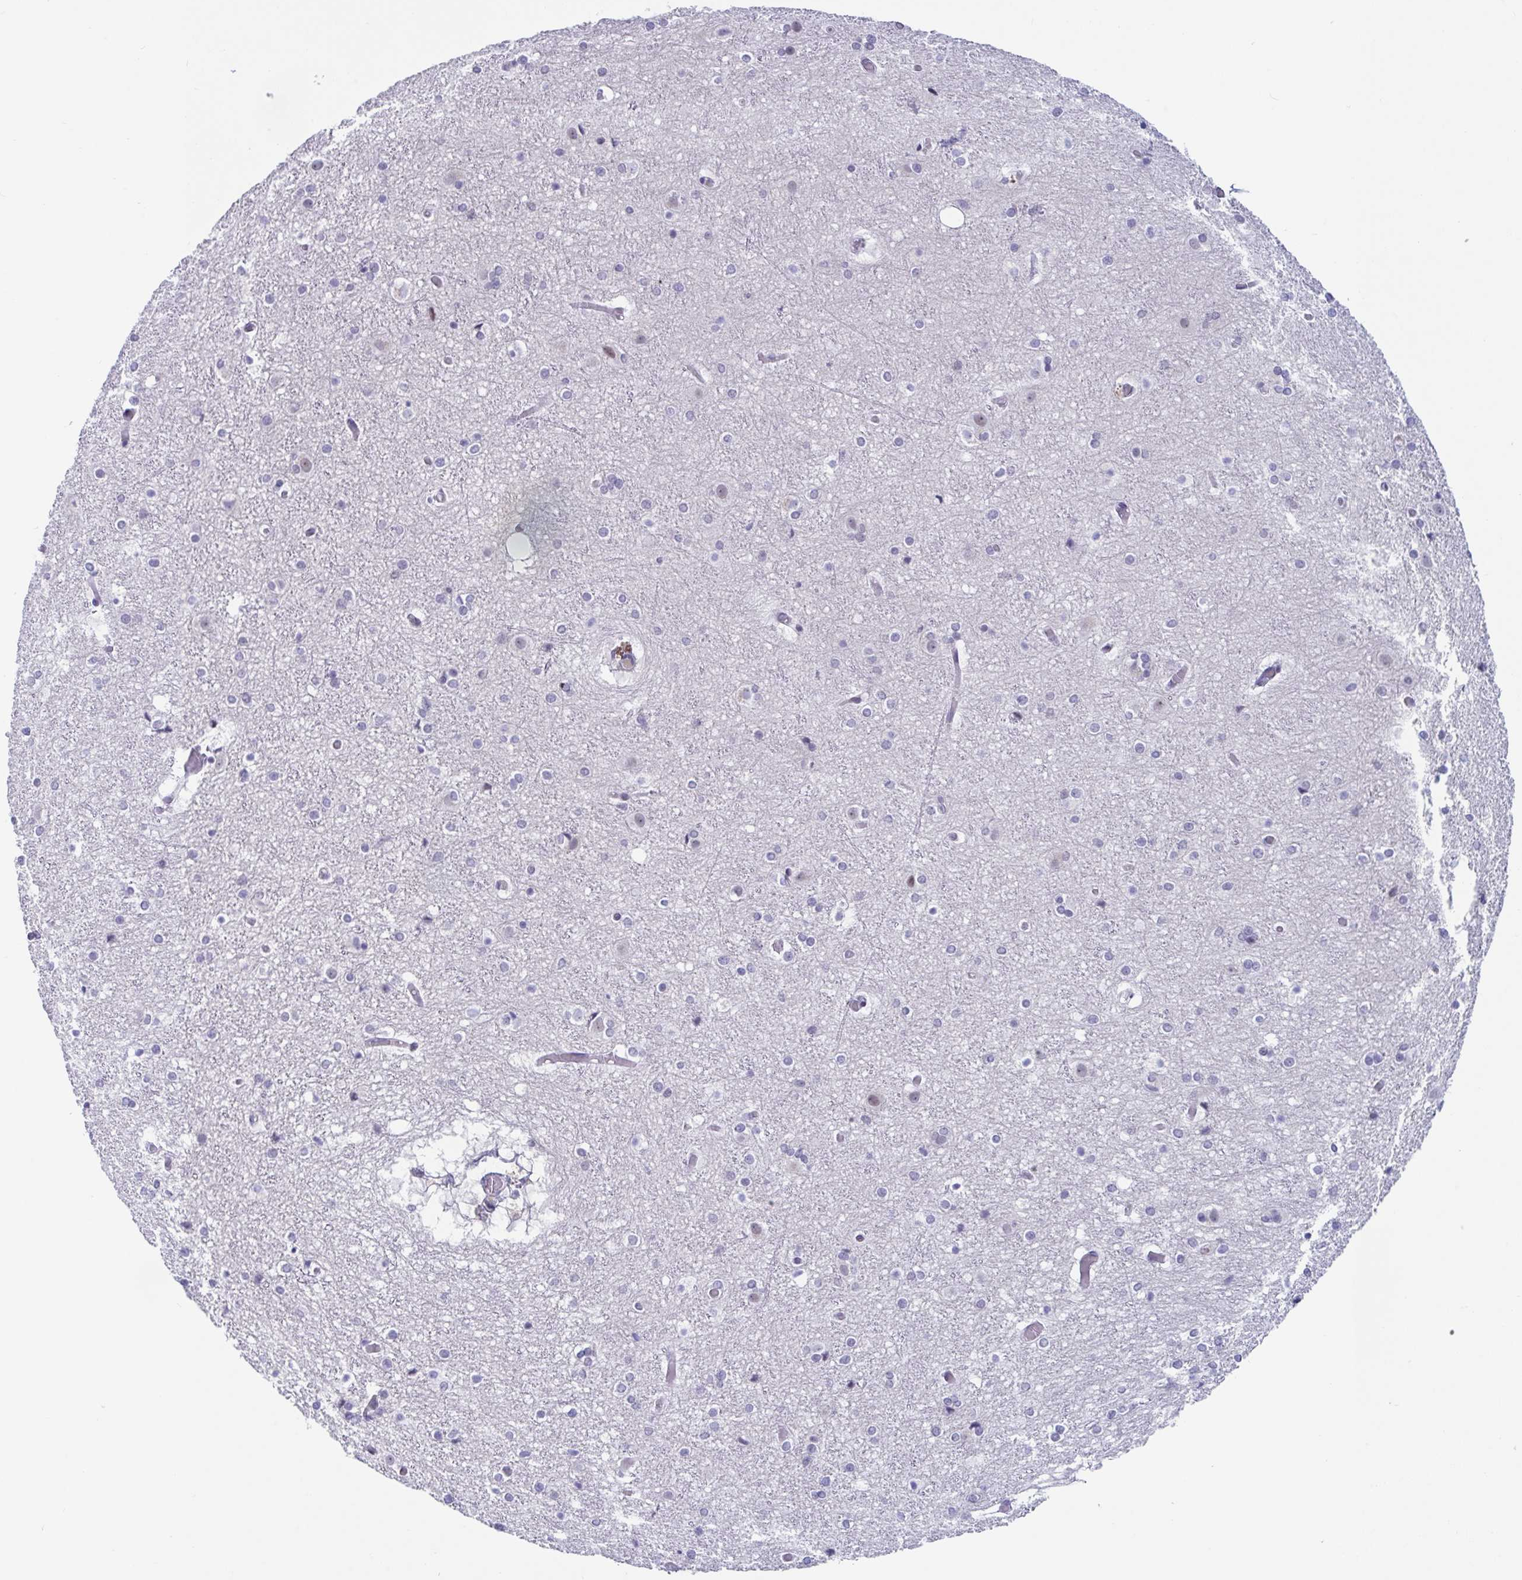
{"staining": {"intensity": "negative", "quantity": "none", "location": "none"}, "tissue": "cerebral cortex", "cell_type": "Endothelial cells", "image_type": "normal", "snomed": [{"axis": "morphology", "description": "Normal tissue, NOS"}, {"axis": "topography", "description": "Cerebral cortex"}], "caption": "Immunohistochemical staining of normal cerebral cortex shows no significant expression in endothelial cells.", "gene": "WDR72", "patient": {"sex": "female", "age": 52}}